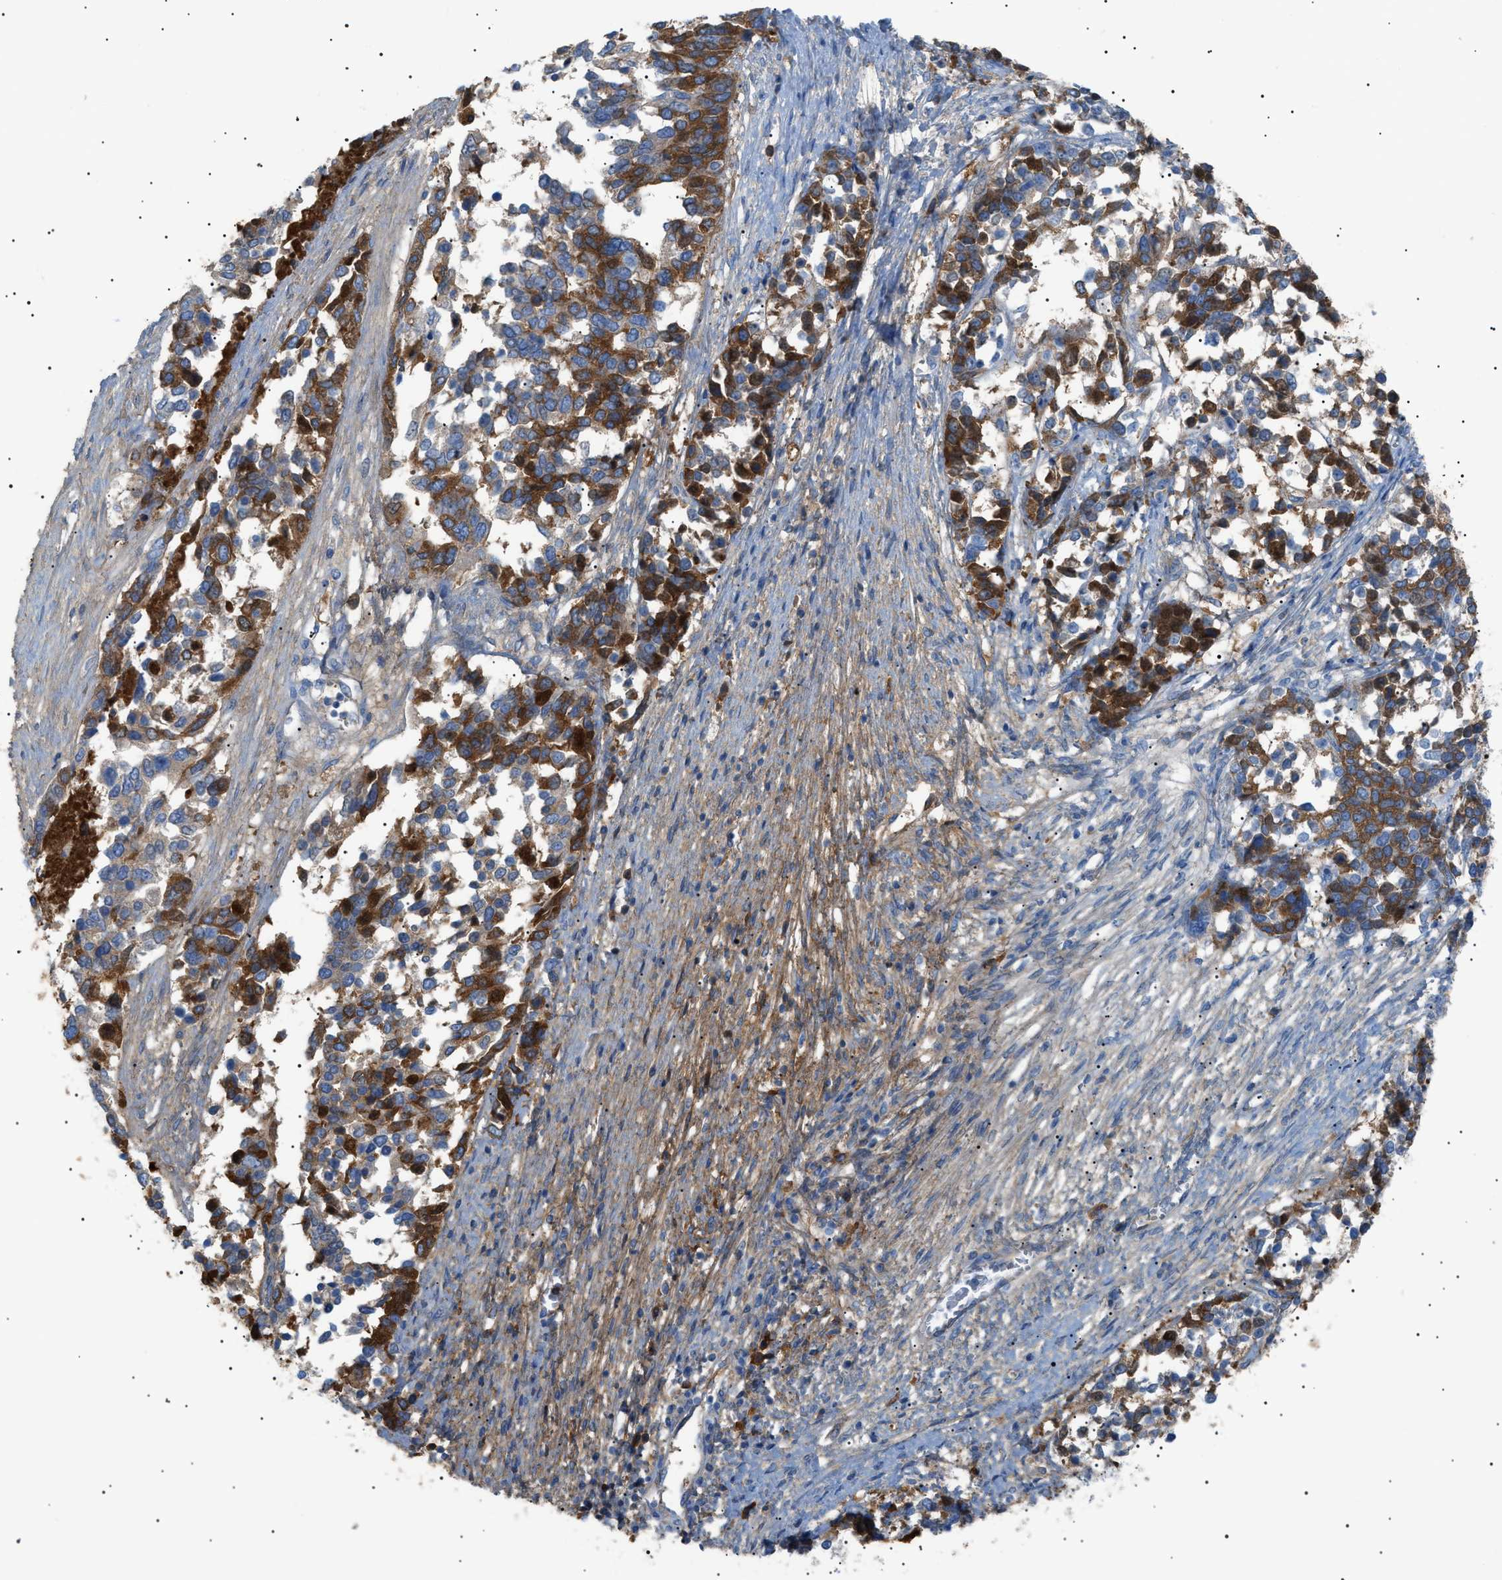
{"staining": {"intensity": "weak", "quantity": ">75%", "location": "cytoplasmic/membranous"}, "tissue": "ovarian cancer", "cell_type": "Tumor cells", "image_type": "cancer", "snomed": [{"axis": "morphology", "description": "Cystadenocarcinoma, serous, NOS"}, {"axis": "topography", "description": "Ovary"}], "caption": "Ovarian serous cystadenocarcinoma stained with IHC demonstrates weak cytoplasmic/membranous expression in about >75% of tumor cells.", "gene": "LPA", "patient": {"sex": "female", "age": 44}}